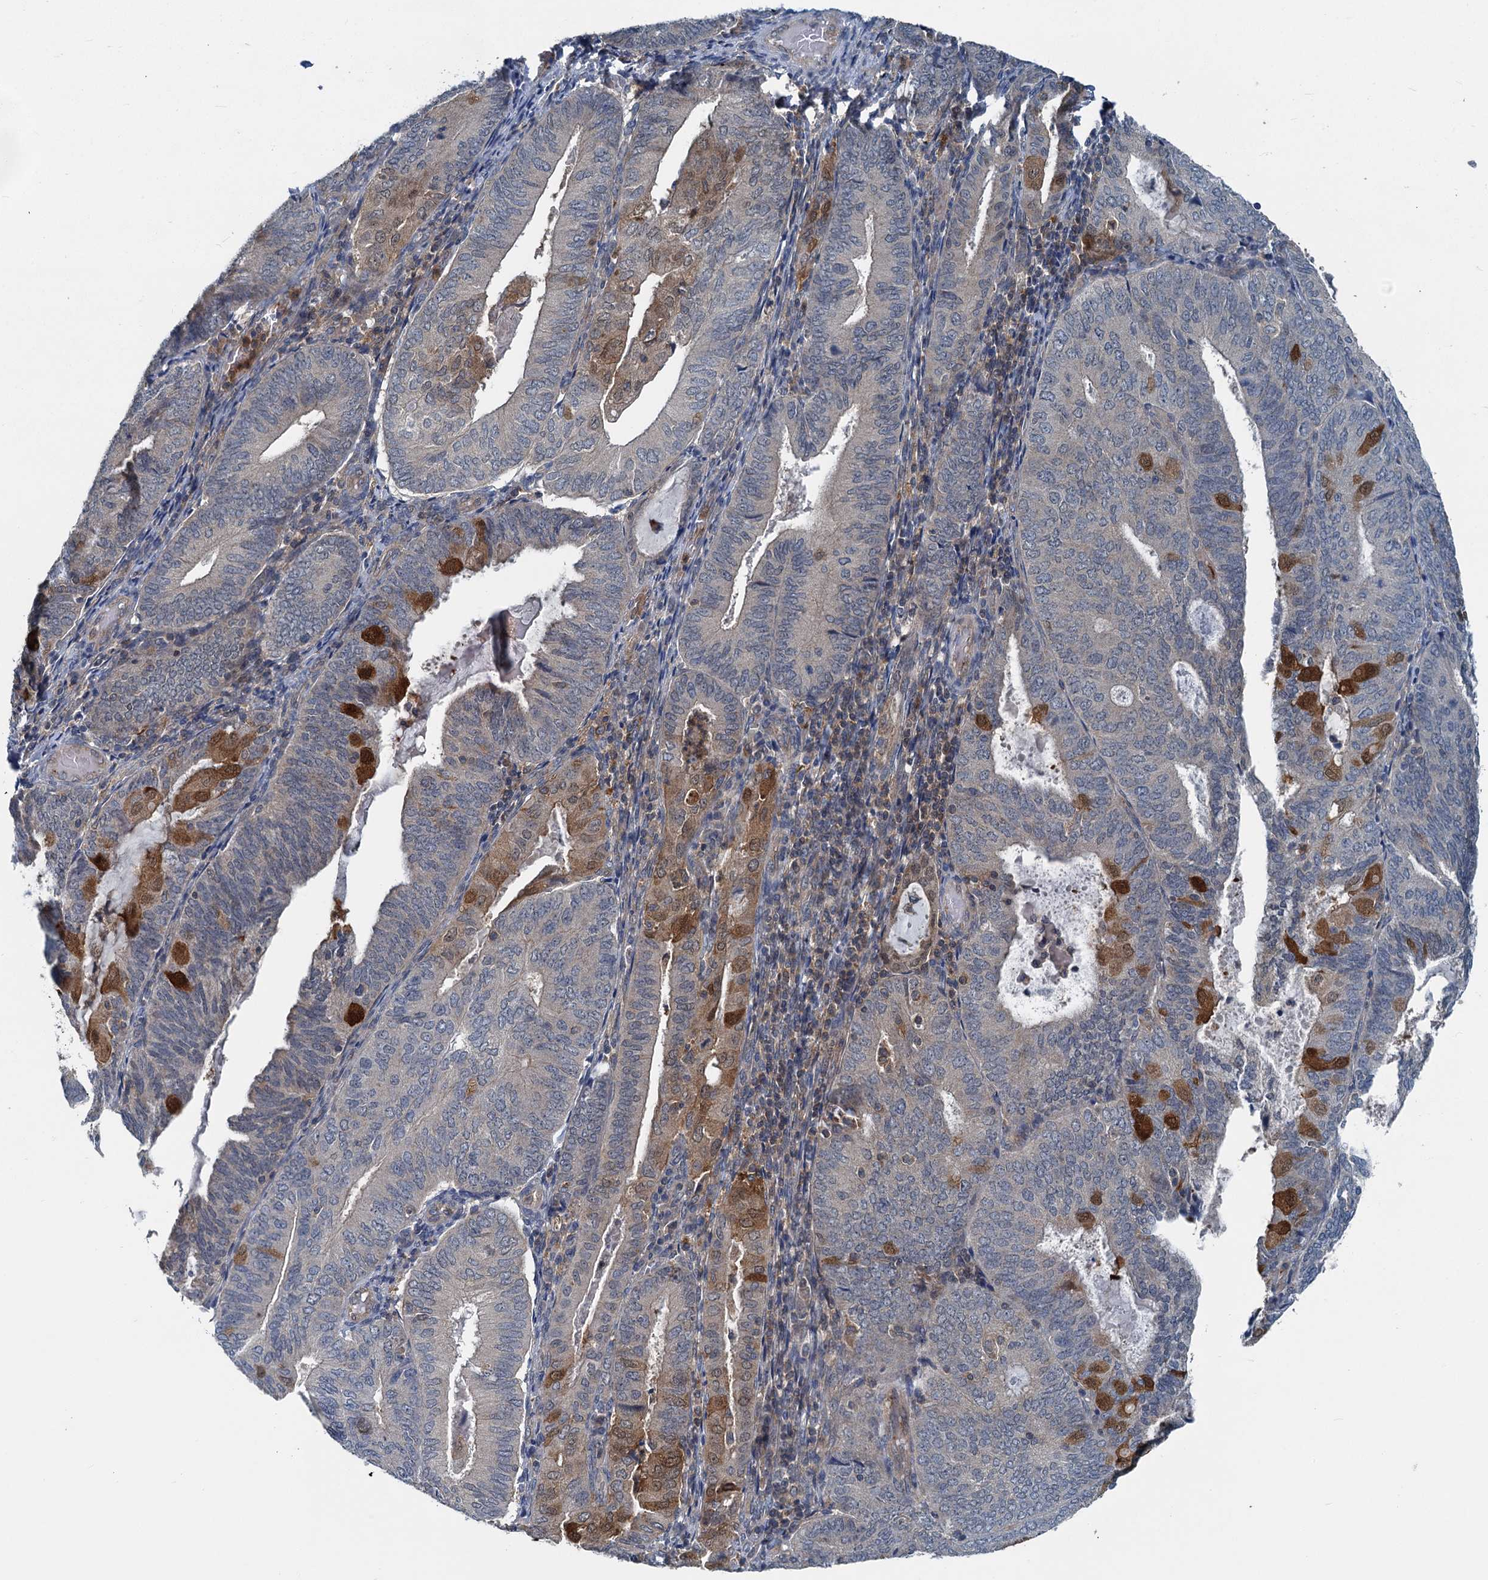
{"staining": {"intensity": "strong", "quantity": "<25%", "location": "cytoplasmic/membranous"}, "tissue": "endometrial cancer", "cell_type": "Tumor cells", "image_type": "cancer", "snomed": [{"axis": "morphology", "description": "Adenocarcinoma, NOS"}, {"axis": "topography", "description": "Endometrium"}], "caption": "IHC of human endometrial cancer displays medium levels of strong cytoplasmic/membranous positivity in approximately <25% of tumor cells. Nuclei are stained in blue.", "gene": "GCLM", "patient": {"sex": "female", "age": 81}}